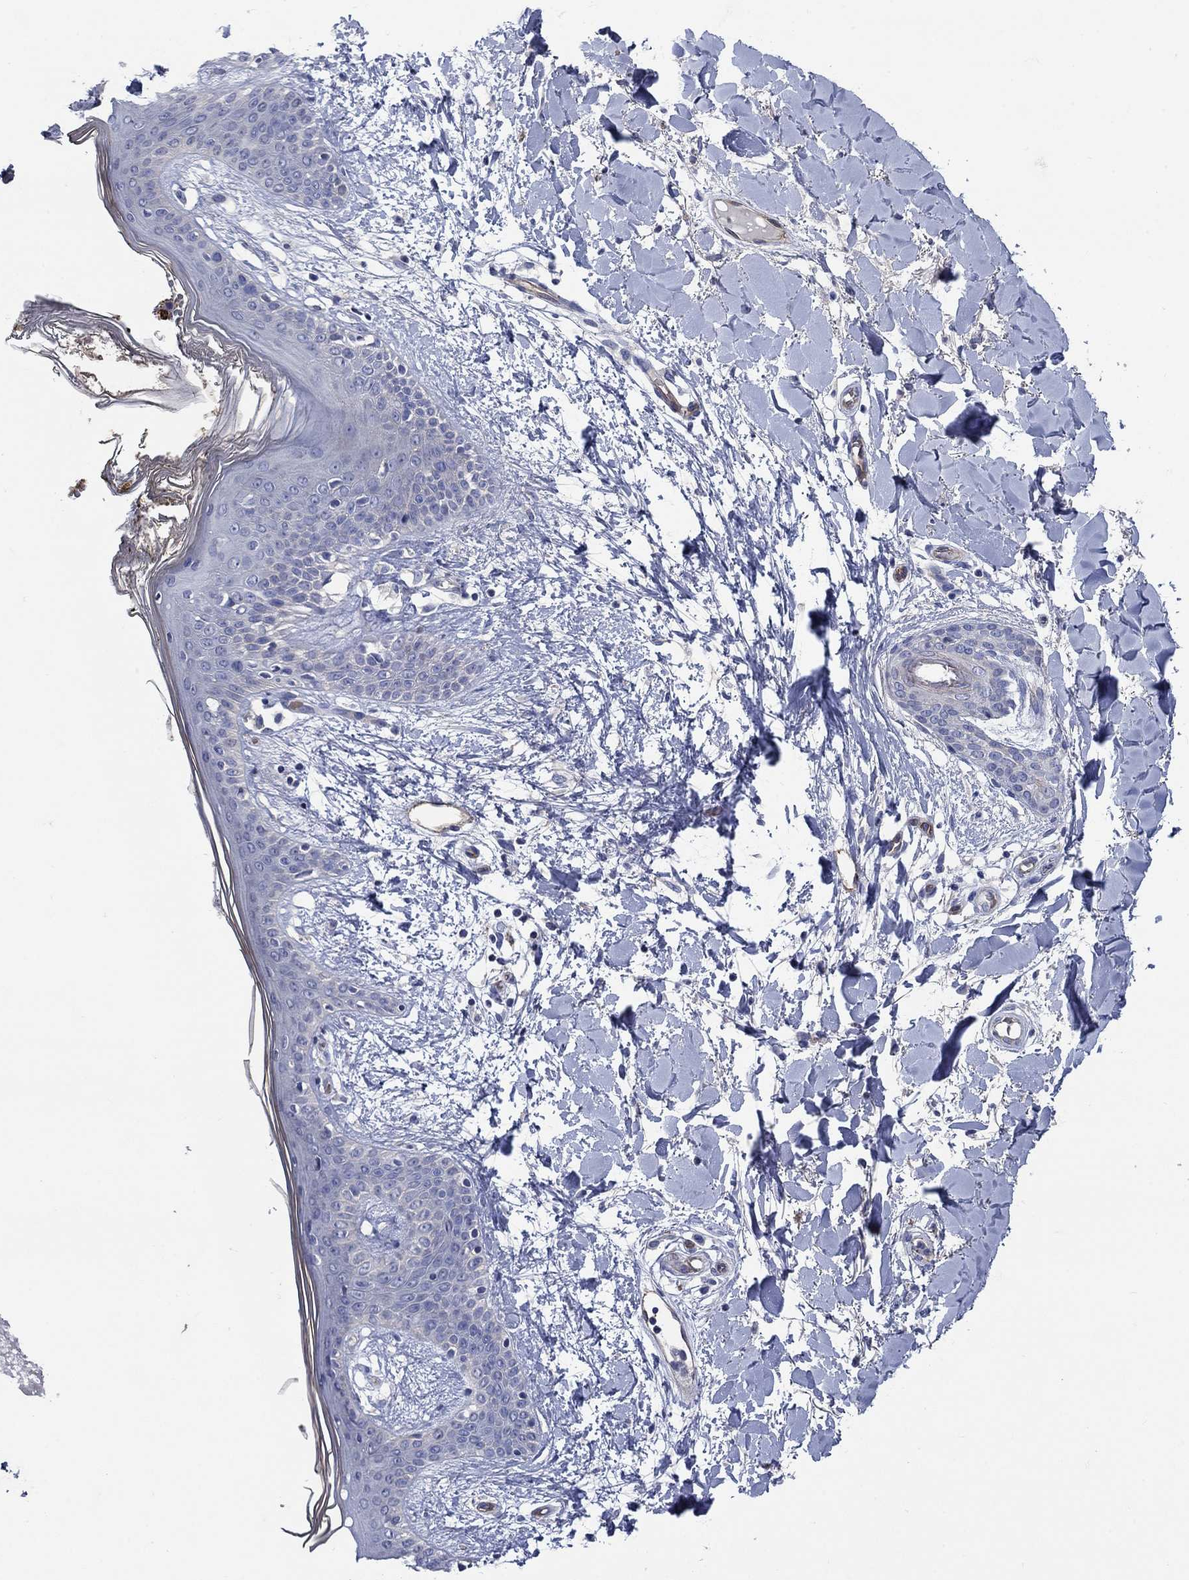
{"staining": {"intensity": "negative", "quantity": "none", "location": "none"}, "tissue": "skin", "cell_type": "Fibroblasts", "image_type": "normal", "snomed": [{"axis": "morphology", "description": "Normal tissue, NOS"}, {"axis": "topography", "description": "Skin"}], "caption": "Skin stained for a protein using immunohistochemistry displays no positivity fibroblasts.", "gene": "FLNC", "patient": {"sex": "female", "age": 34}}